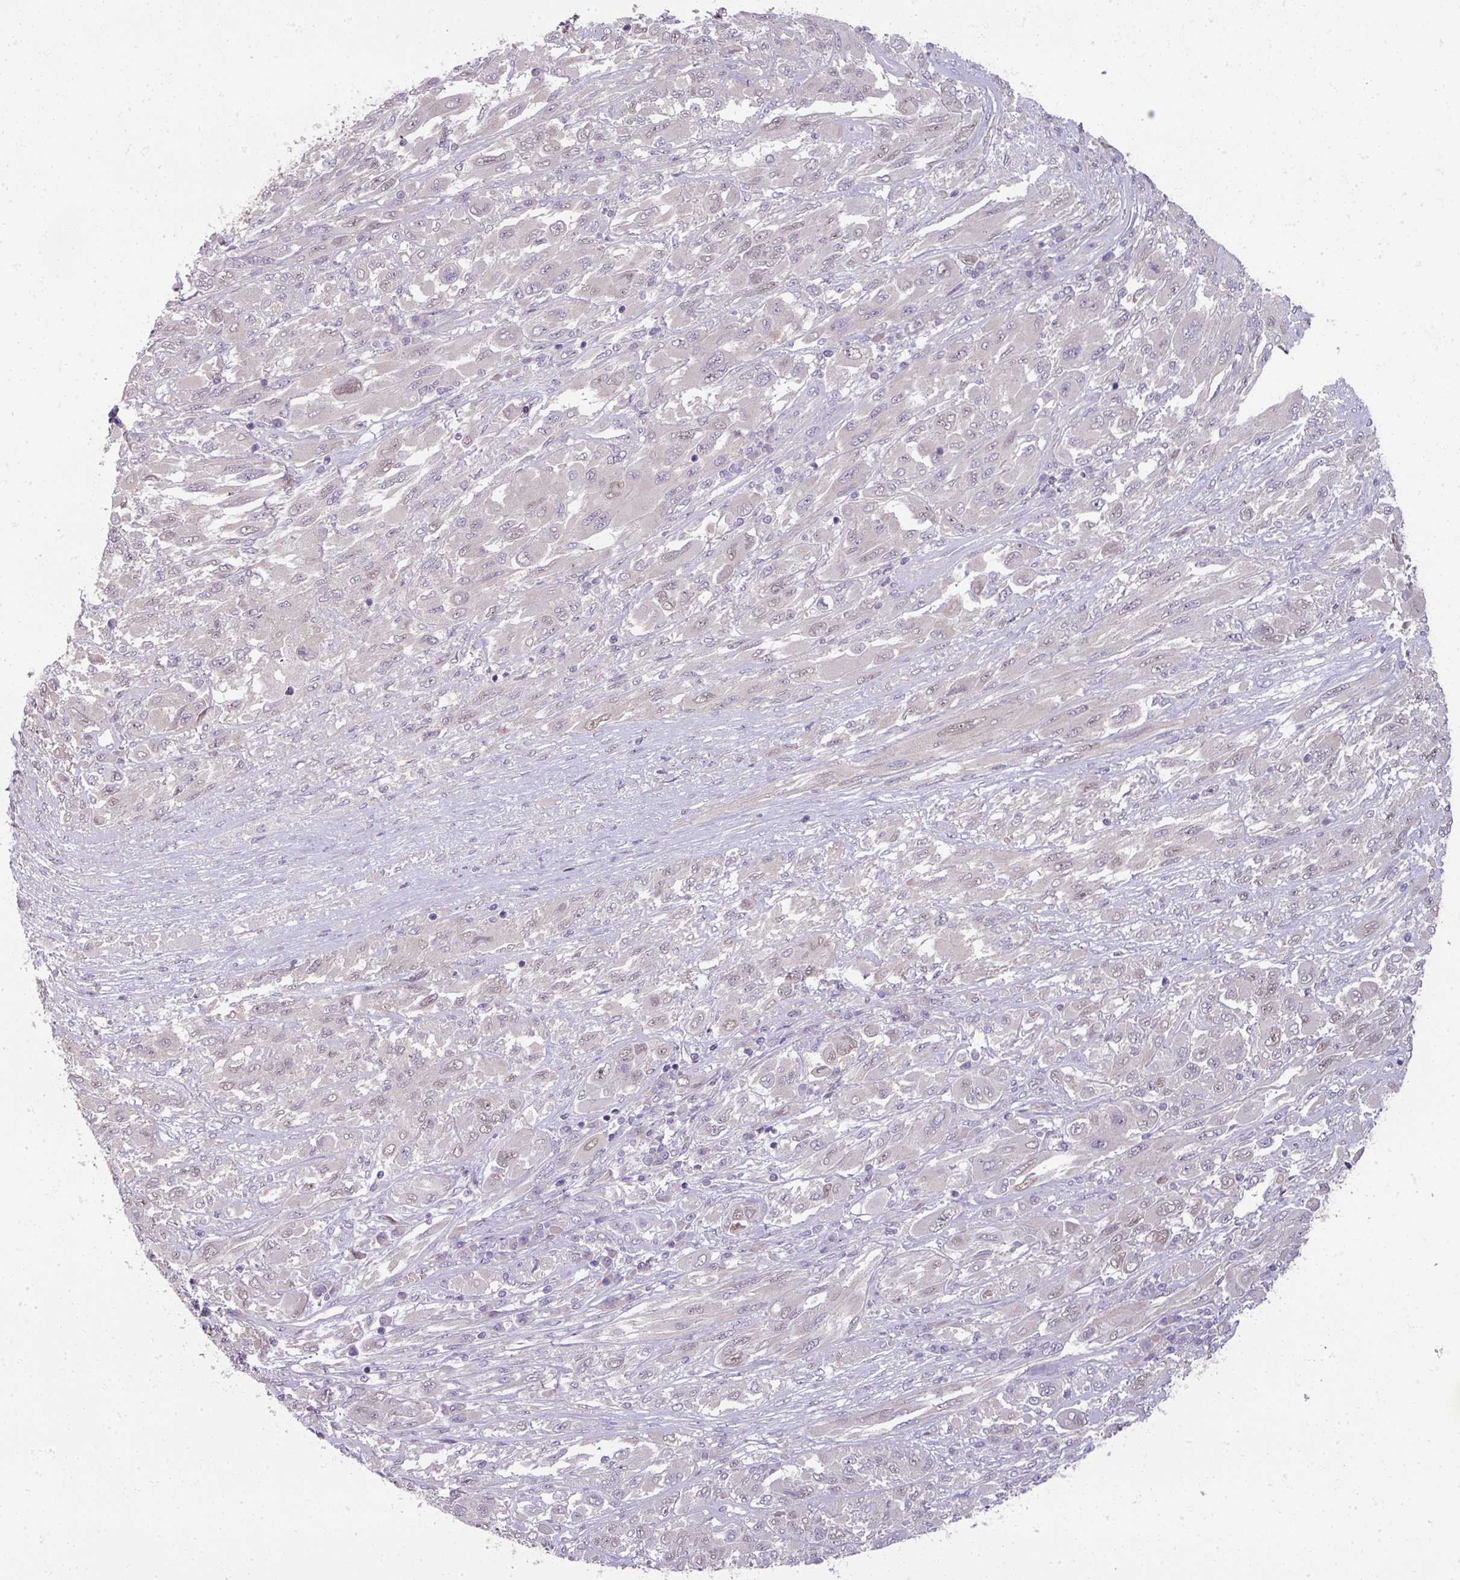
{"staining": {"intensity": "weak", "quantity": "25%-75%", "location": "nuclear"}, "tissue": "melanoma", "cell_type": "Tumor cells", "image_type": "cancer", "snomed": [{"axis": "morphology", "description": "Malignant melanoma, NOS"}, {"axis": "topography", "description": "Skin"}], "caption": "Immunohistochemical staining of human melanoma exhibits low levels of weak nuclear protein positivity in about 25%-75% of tumor cells.", "gene": "MYMK", "patient": {"sex": "female", "age": 91}}